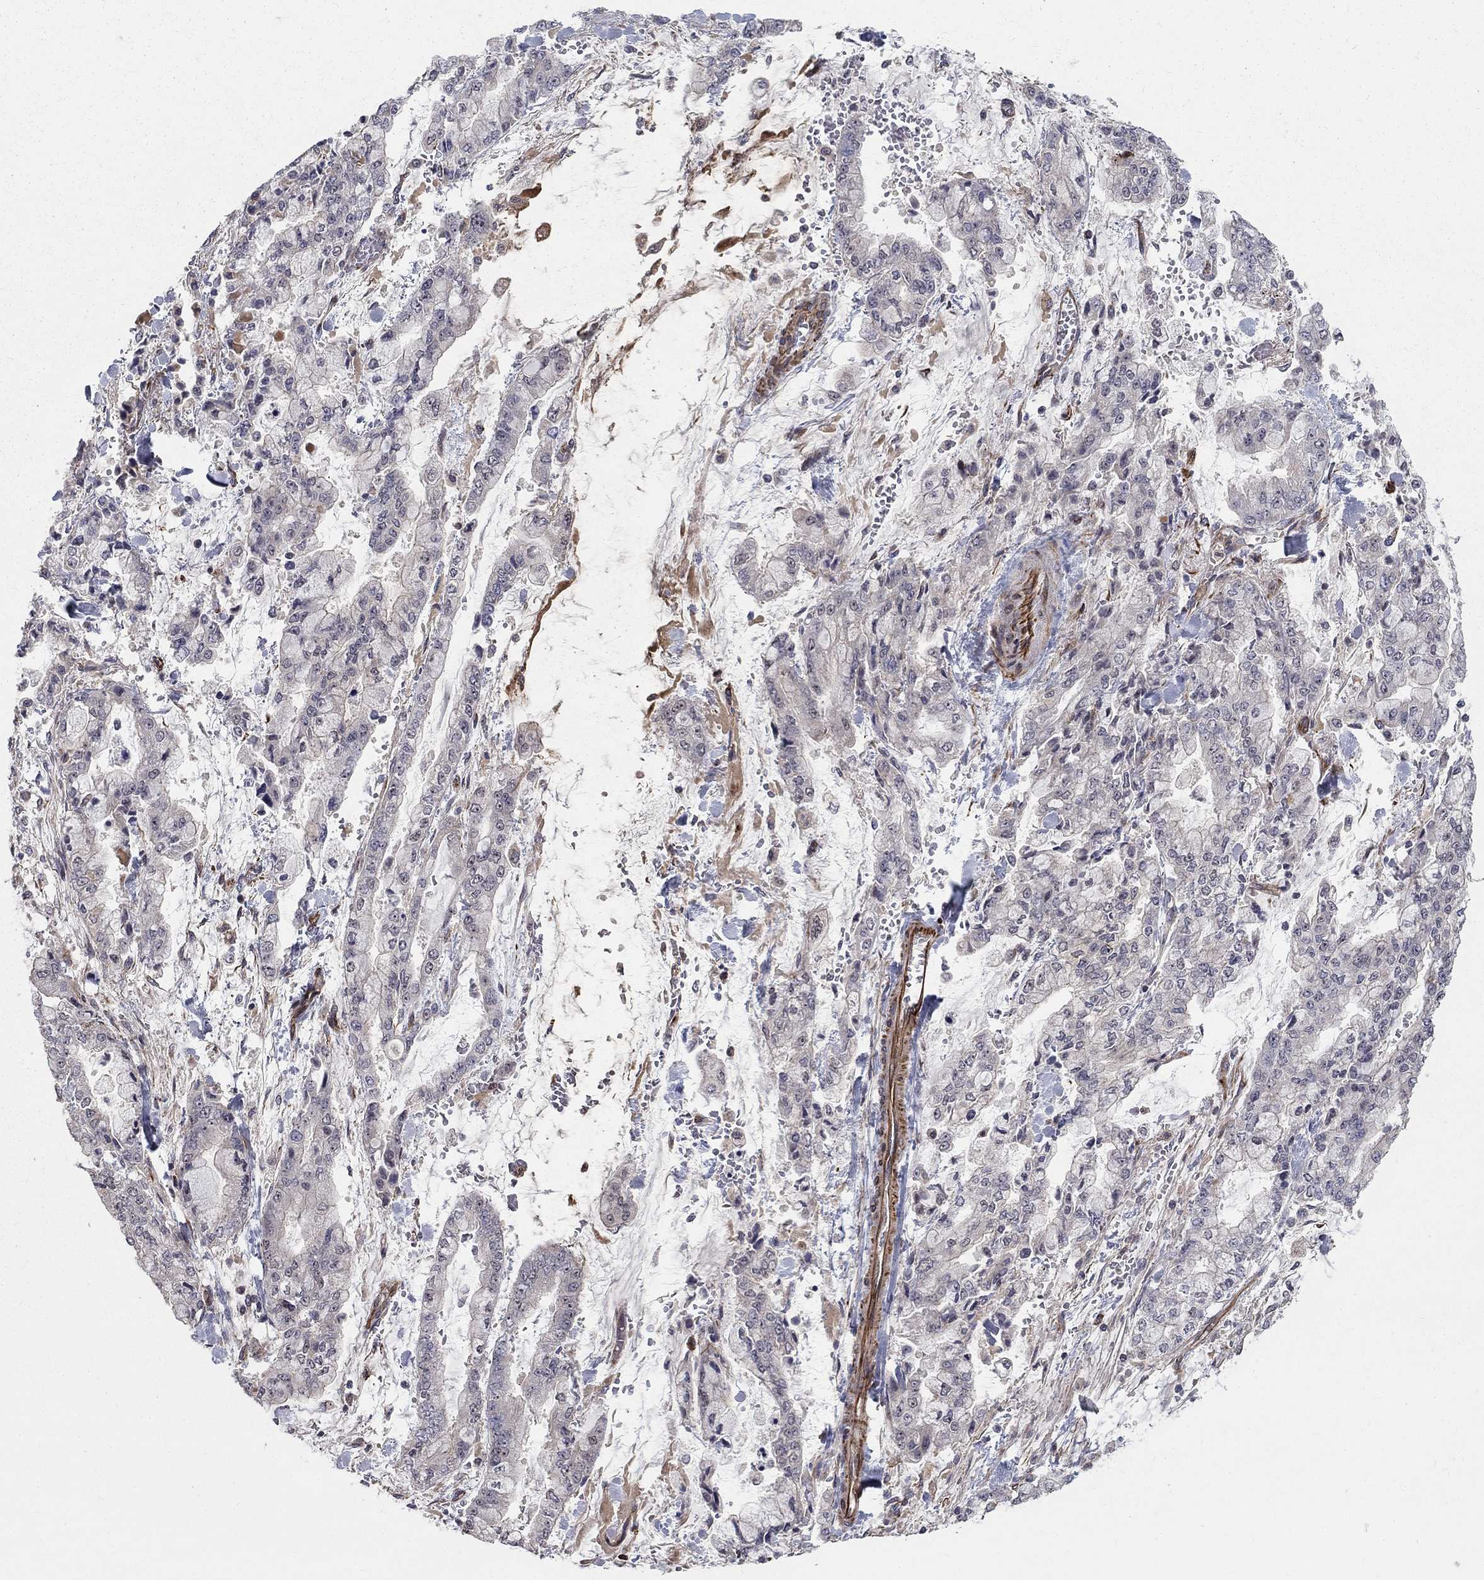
{"staining": {"intensity": "negative", "quantity": "none", "location": "none"}, "tissue": "stomach cancer", "cell_type": "Tumor cells", "image_type": "cancer", "snomed": [{"axis": "morphology", "description": "Normal tissue, NOS"}, {"axis": "morphology", "description": "Adenocarcinoma, NOS"}, {"axis": "topography", "description": "Stomach, upper"}, {"axis": "topography", "description": "Stomach"}], "caption": "This is an IHC micrograph of human stomach cancer (adenocarcinoma). There is no expression in tumor cells.", "gene": "MSRA", "patient": {"sex": "male", "age": 76}}